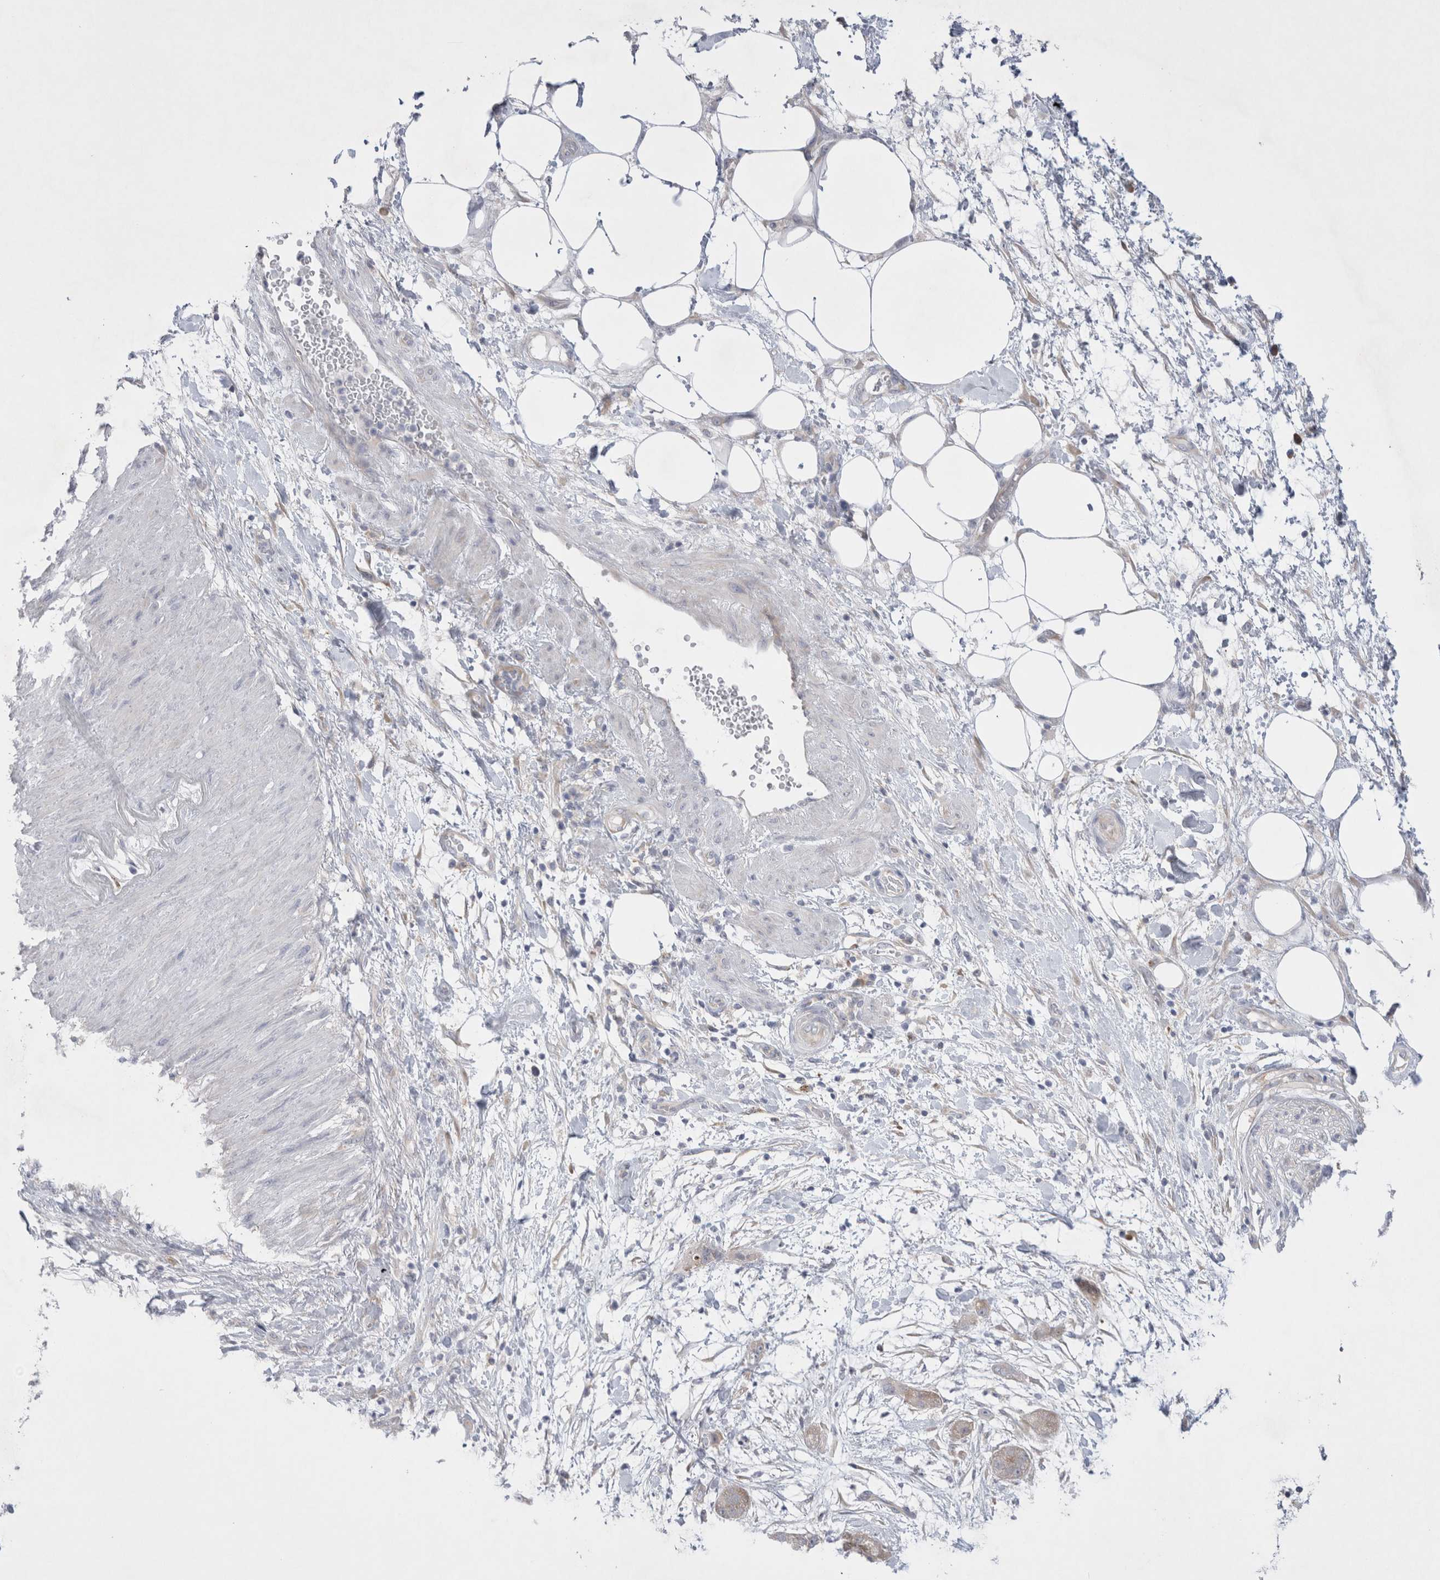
{"staining": {"intensity": "weak", "quantity": "<25%", "location": "cytoplasmic/membranous"}, "tissue": "pancreatic cancer", "cell_type": "Tumor cells", "image_type": "cancer", "snomed": [{"axis": "morphology", "description": "Adenocarcinoma, NOS"}, {"axis": "topography", "description": "Pancreas"}], "caption": "An image of pancreatic adenocarcinoma stained for a protein shows no brown staining in tumor cells.", "gene": "RBM12B", "patient": {"sex": "female", "age": 78}}